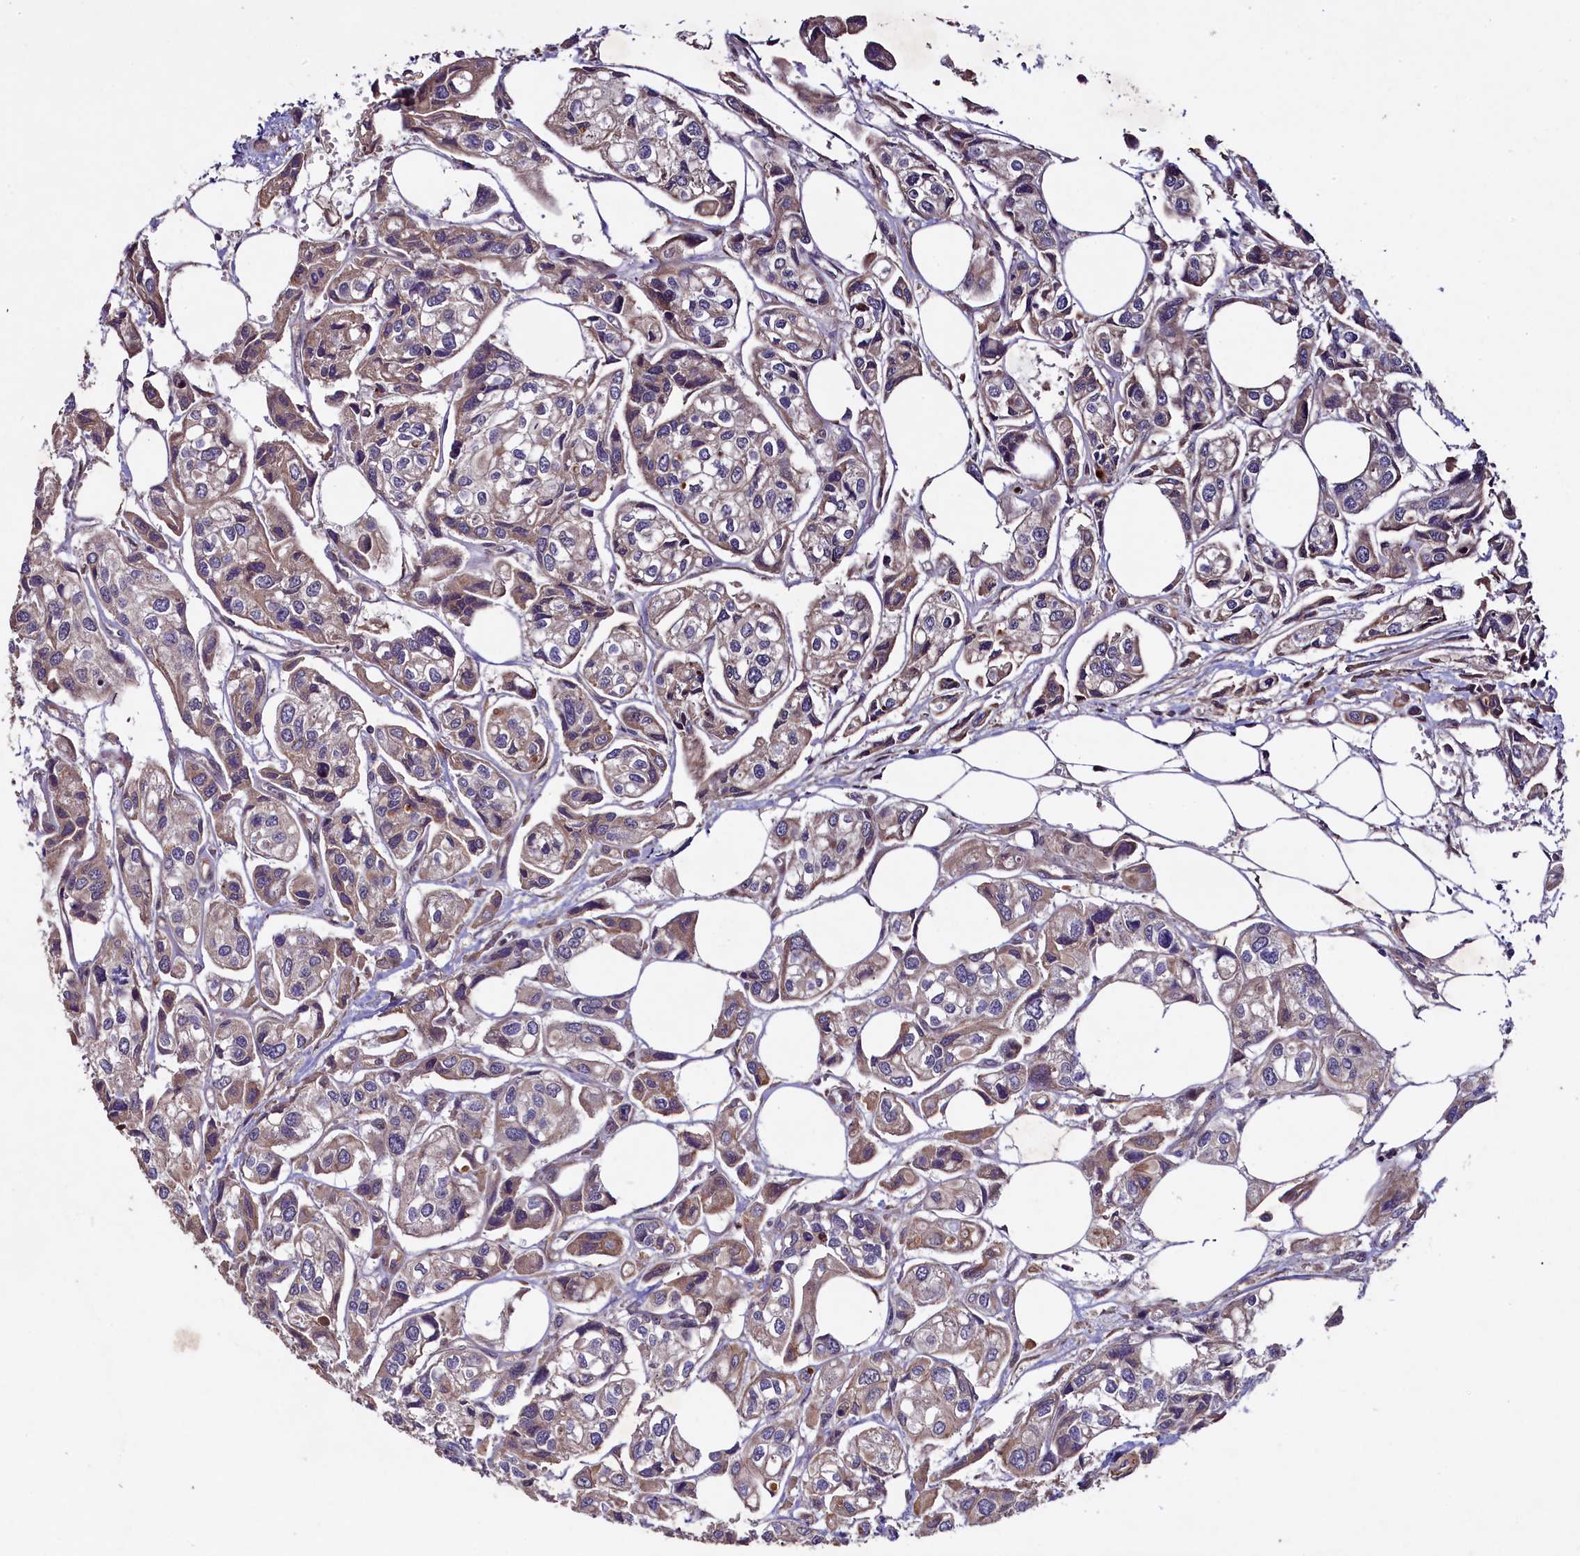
{"staining": {"intensity": "weak", "quantity": "<25%", "location": "cytoplasmic/membranous"}, "tissue": "urothelial cancer", "cell_type": "Tumor cells", "image_type": "cancer", "snomed": [{"axis": "morphology", "description": "Urothelial carcinoma, High grade"}, {"axis": "topography", "description": "Urinary bladder"}], "caption": "DAB immunohistochemical staining of urothelial cancer shows no significant positivity in tumor cells.", "gene": "CCDC102A", "patient": {"sex": "male", "age": 67}}